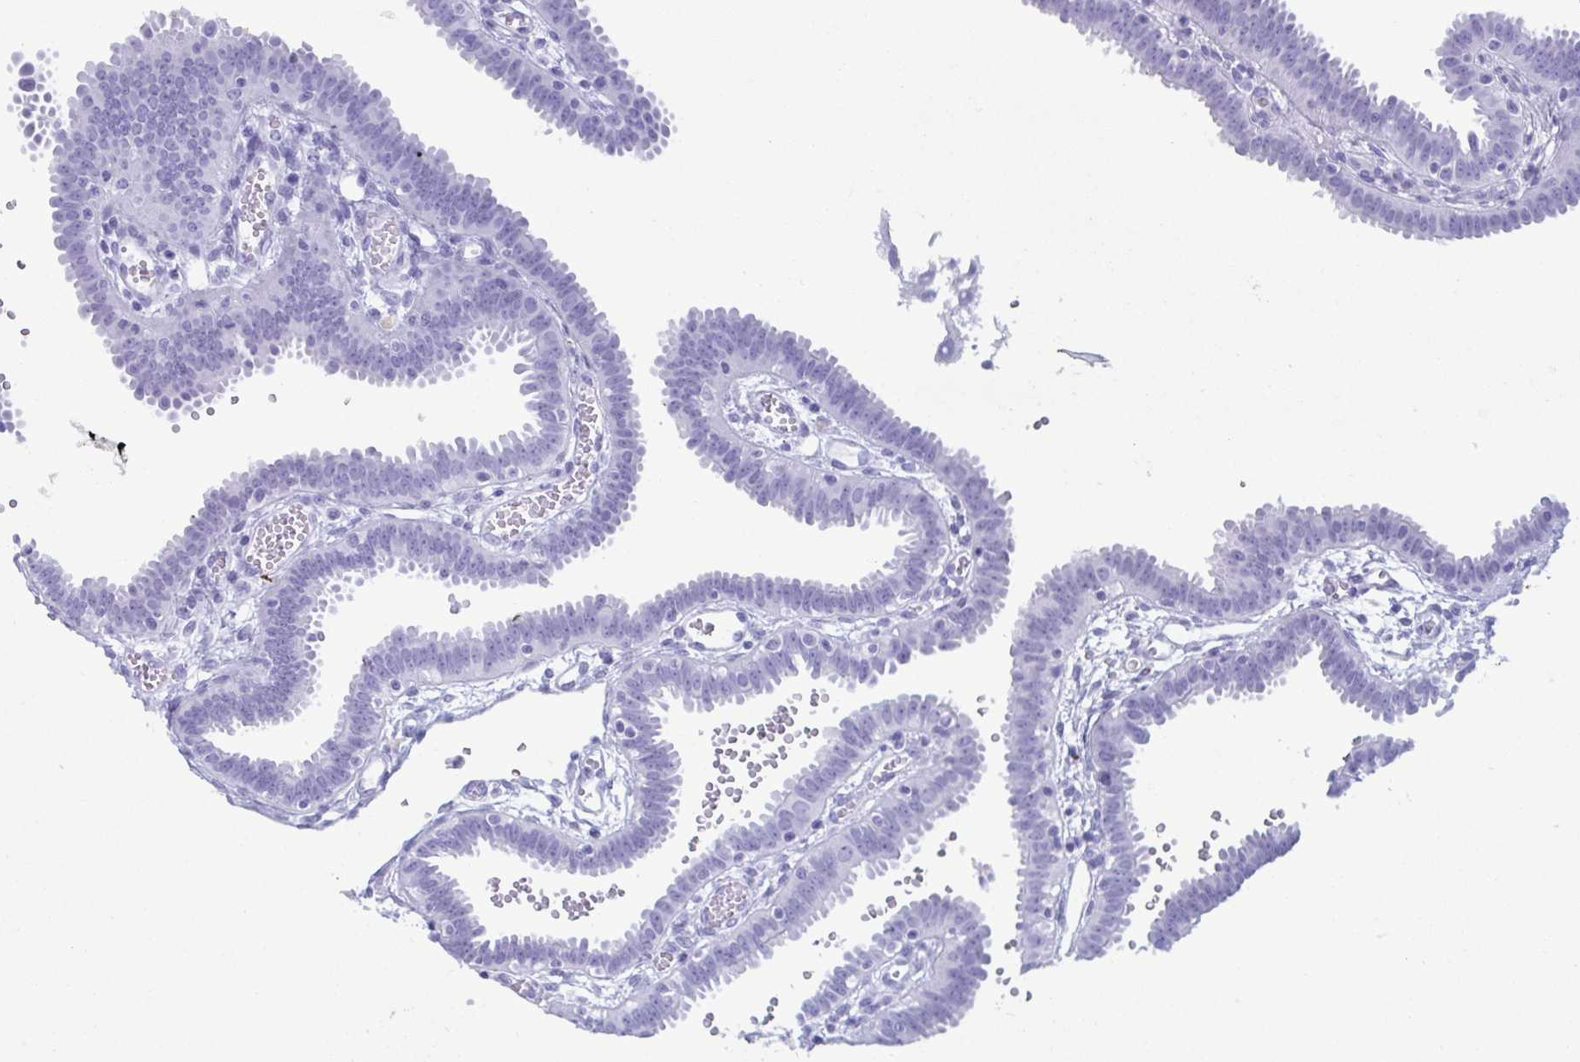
{"staining": {"intensity": "negative", "quantity": "none", "location": "none"}, "tissue": "fallopian tube", "cell_type": "Glandular cells", "image_type": "normal", "snomed": [{"axis": "morphology", "description": "Normal tissue, NOS"}, {"axis": "topography", "description": "Fallopian tube"}], "caption": "The micrograph displays no significant positivity in glandular cells of fallopian tube. (IHC, brightfield microscopy, high magnification).", "gene": "LTF", "patient": {"sex": "female", "age": 37}}